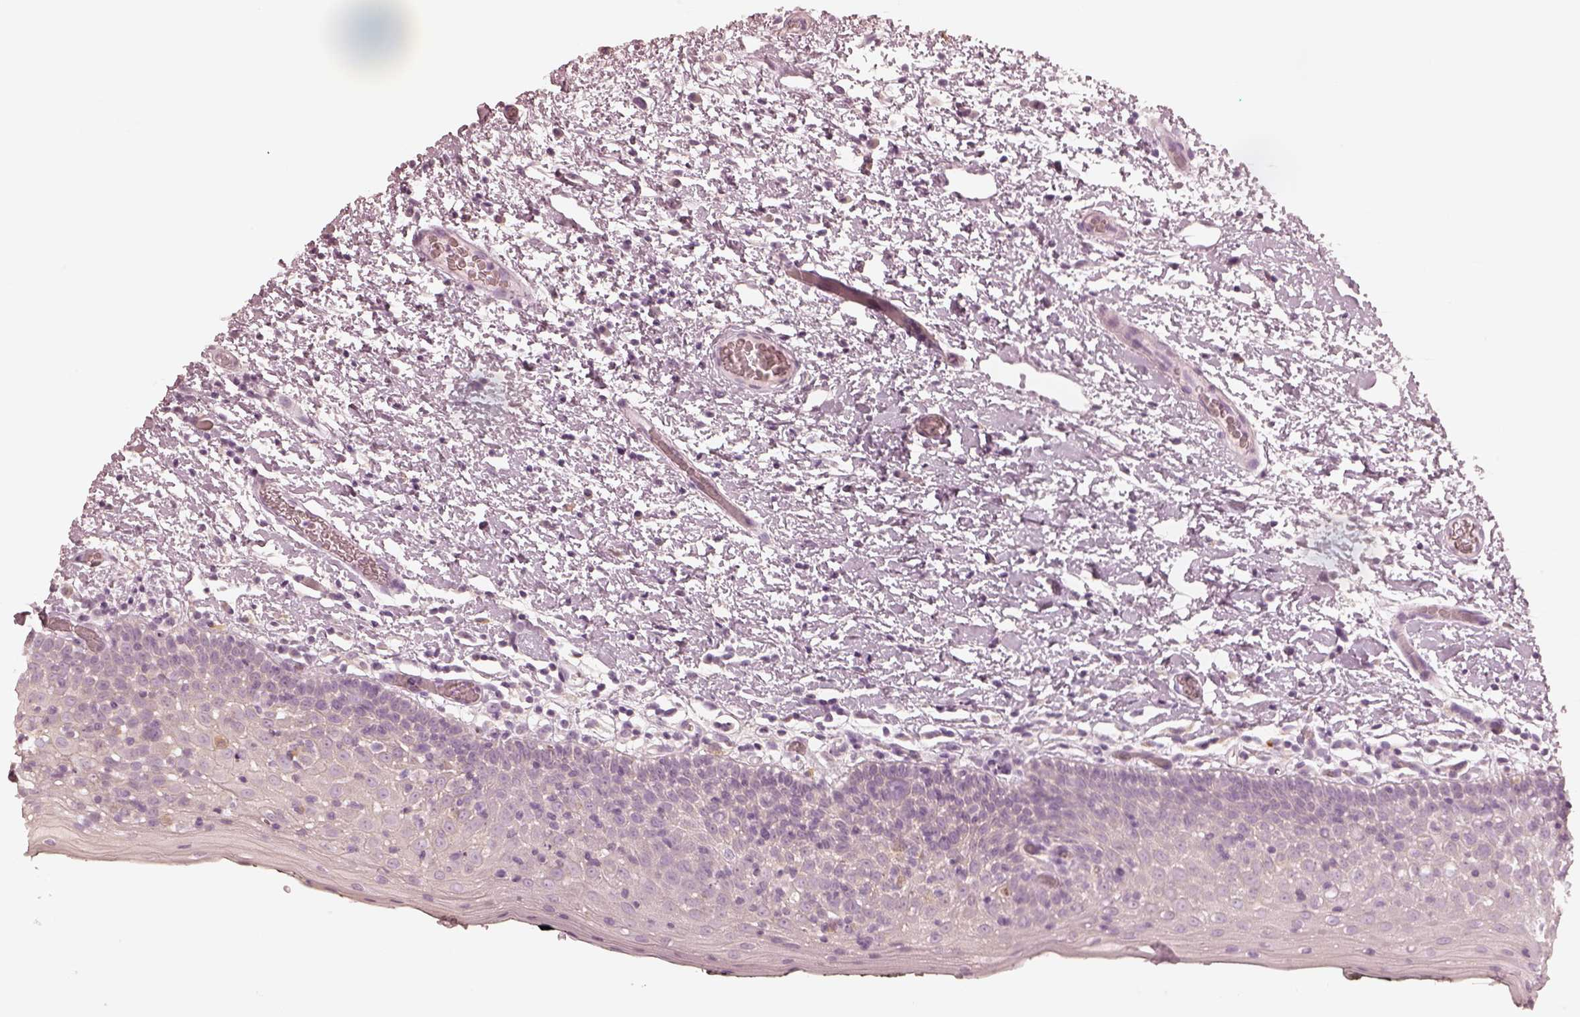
{"staining": {"intensity": "negative", "quantity": "none", "location": "none"}, "tissue": "oral mucosa", "cell_type": "Squamous epithelial cells", "image_type": "normal", "snomed": [{"axis": "morphology", "description": "Normal tissue, NOS"}, {"axis": "morphology", "description": "Squamous cell carcinoma, NOS"}, {"axis": "topography", "description": "Oral tissue"}, {"axis": "topography", "description": "Head-Neck"}], "caption": "Histopathology image shows no significant protein staining in squamous epithelial cells of benign oral mucosa.", "gene": "CALR3", "patient": {"sex": "male", "age": 69}}